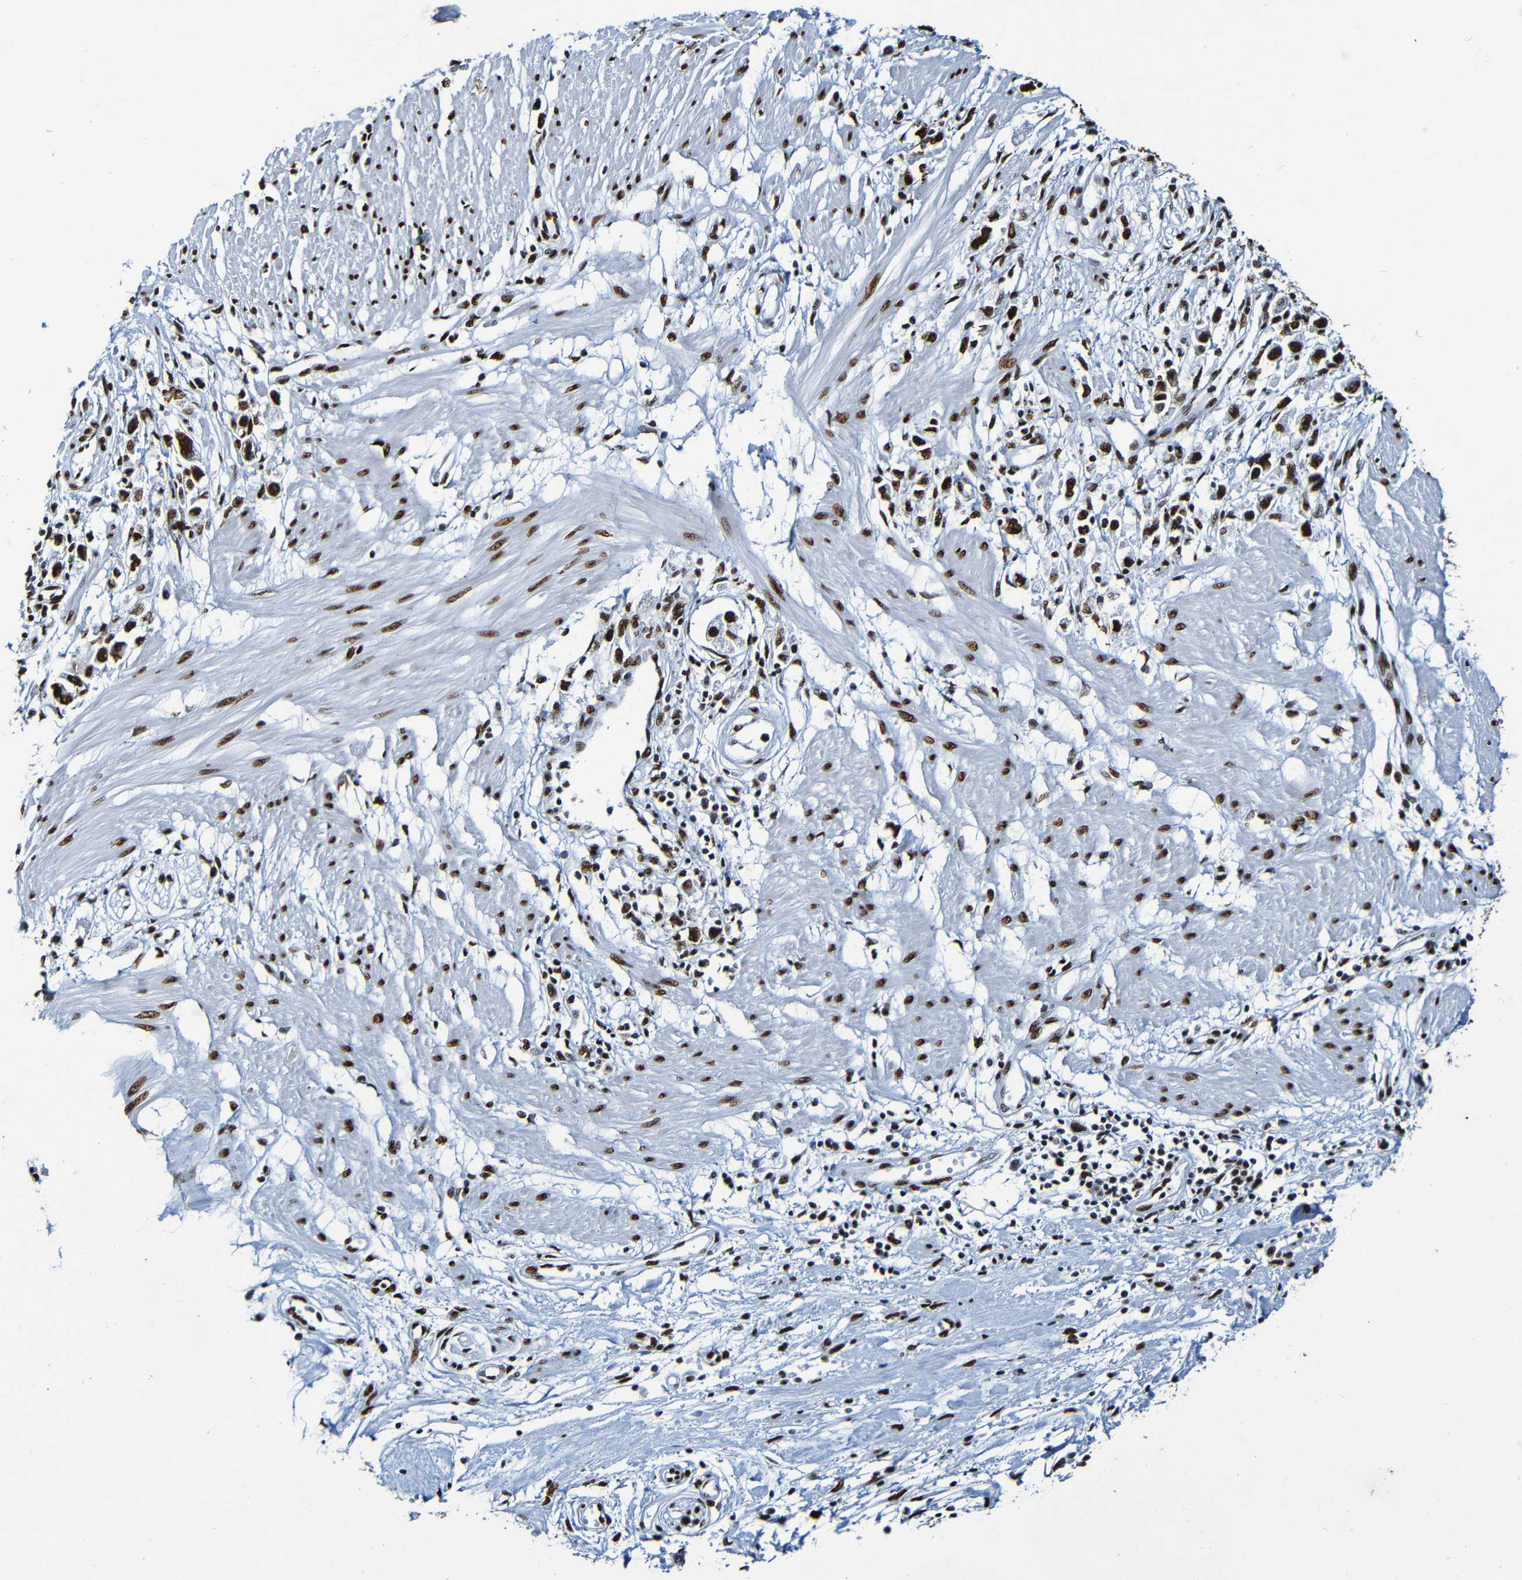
{"staining": {"intensity": "strong", "quantity": ">75%", "location": "nuclear"}, "tissue": "stomach cancer", "cell_type": "Tumor cells", "image_type": "cancer", "snomed": [{"axis": "morphology", "description": "Adenocarcinoma, NOS"}, {"axis": "topography", "description": "Stomach"}], "caption": "A high amount of strong nuclear expression is present in about >75% of tumor cells in stomach cancer tissue.", "gene": "SRSF3", "patient": {"sex": "female", "age": 59}}